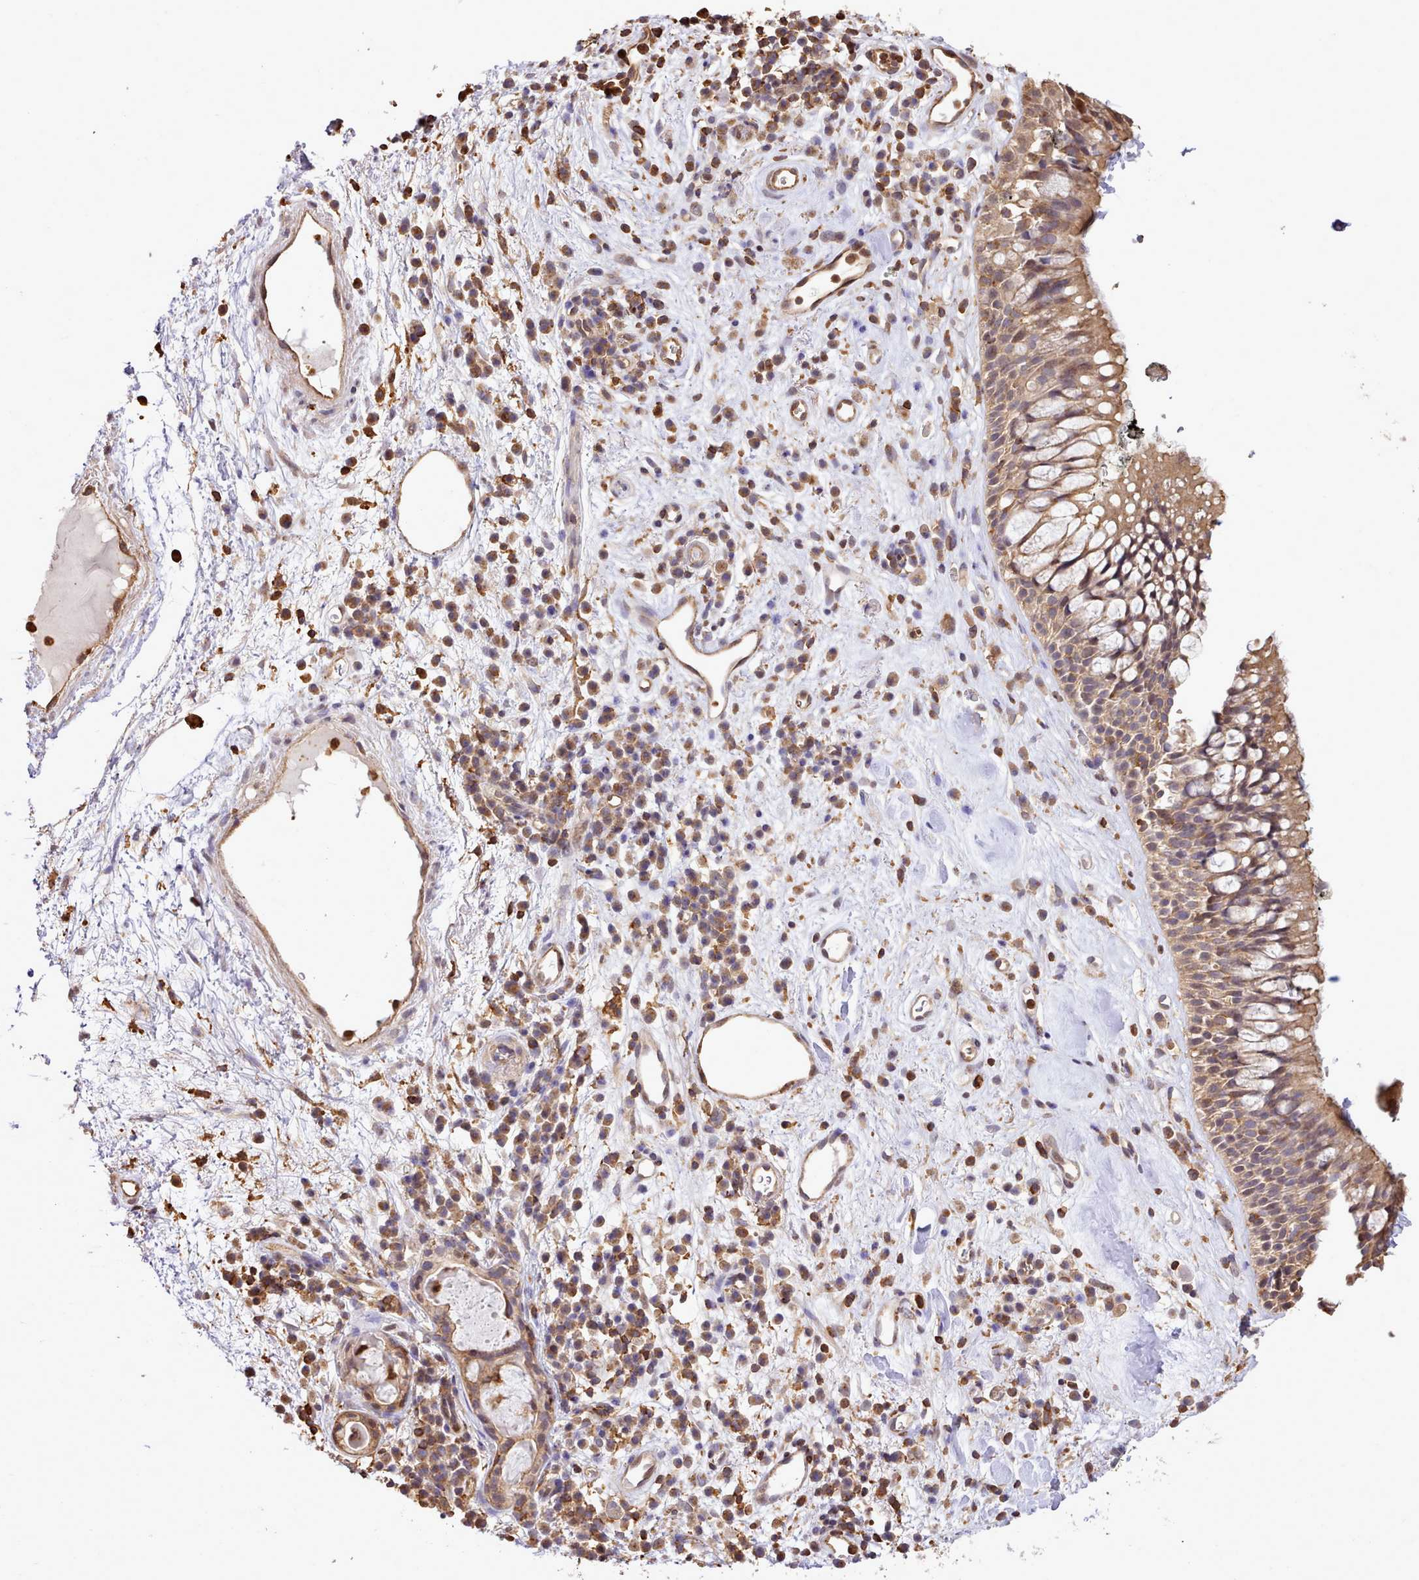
{"staining": {"intensity": "moderate", "quantity": "25%-75%", "location": "cytoplasmic/membranous"}, "tissue": "nasopharynx", "cell_type": "Respiratory epithelial cells", "image_type": "normal", "snomed": [{"axis": "morphology", "description": "Normal tissue, NOS"}, {"axis": "morphology", "description": "Squamous cell carcinoma, NOS"}, {"axis": "topography", "description": "Nasopharynx"}, {"axis": "topography", "description": "Head-Neck"}], "caption": "A medium amount of moderate cytoplasmic/membranous expression is appreciated in about 25%-75% of respiratory epithelial cells in unremarkable nasopharynx.", "gene": "CAPZA1", "patient": {"sex": "male", "age": 85}}